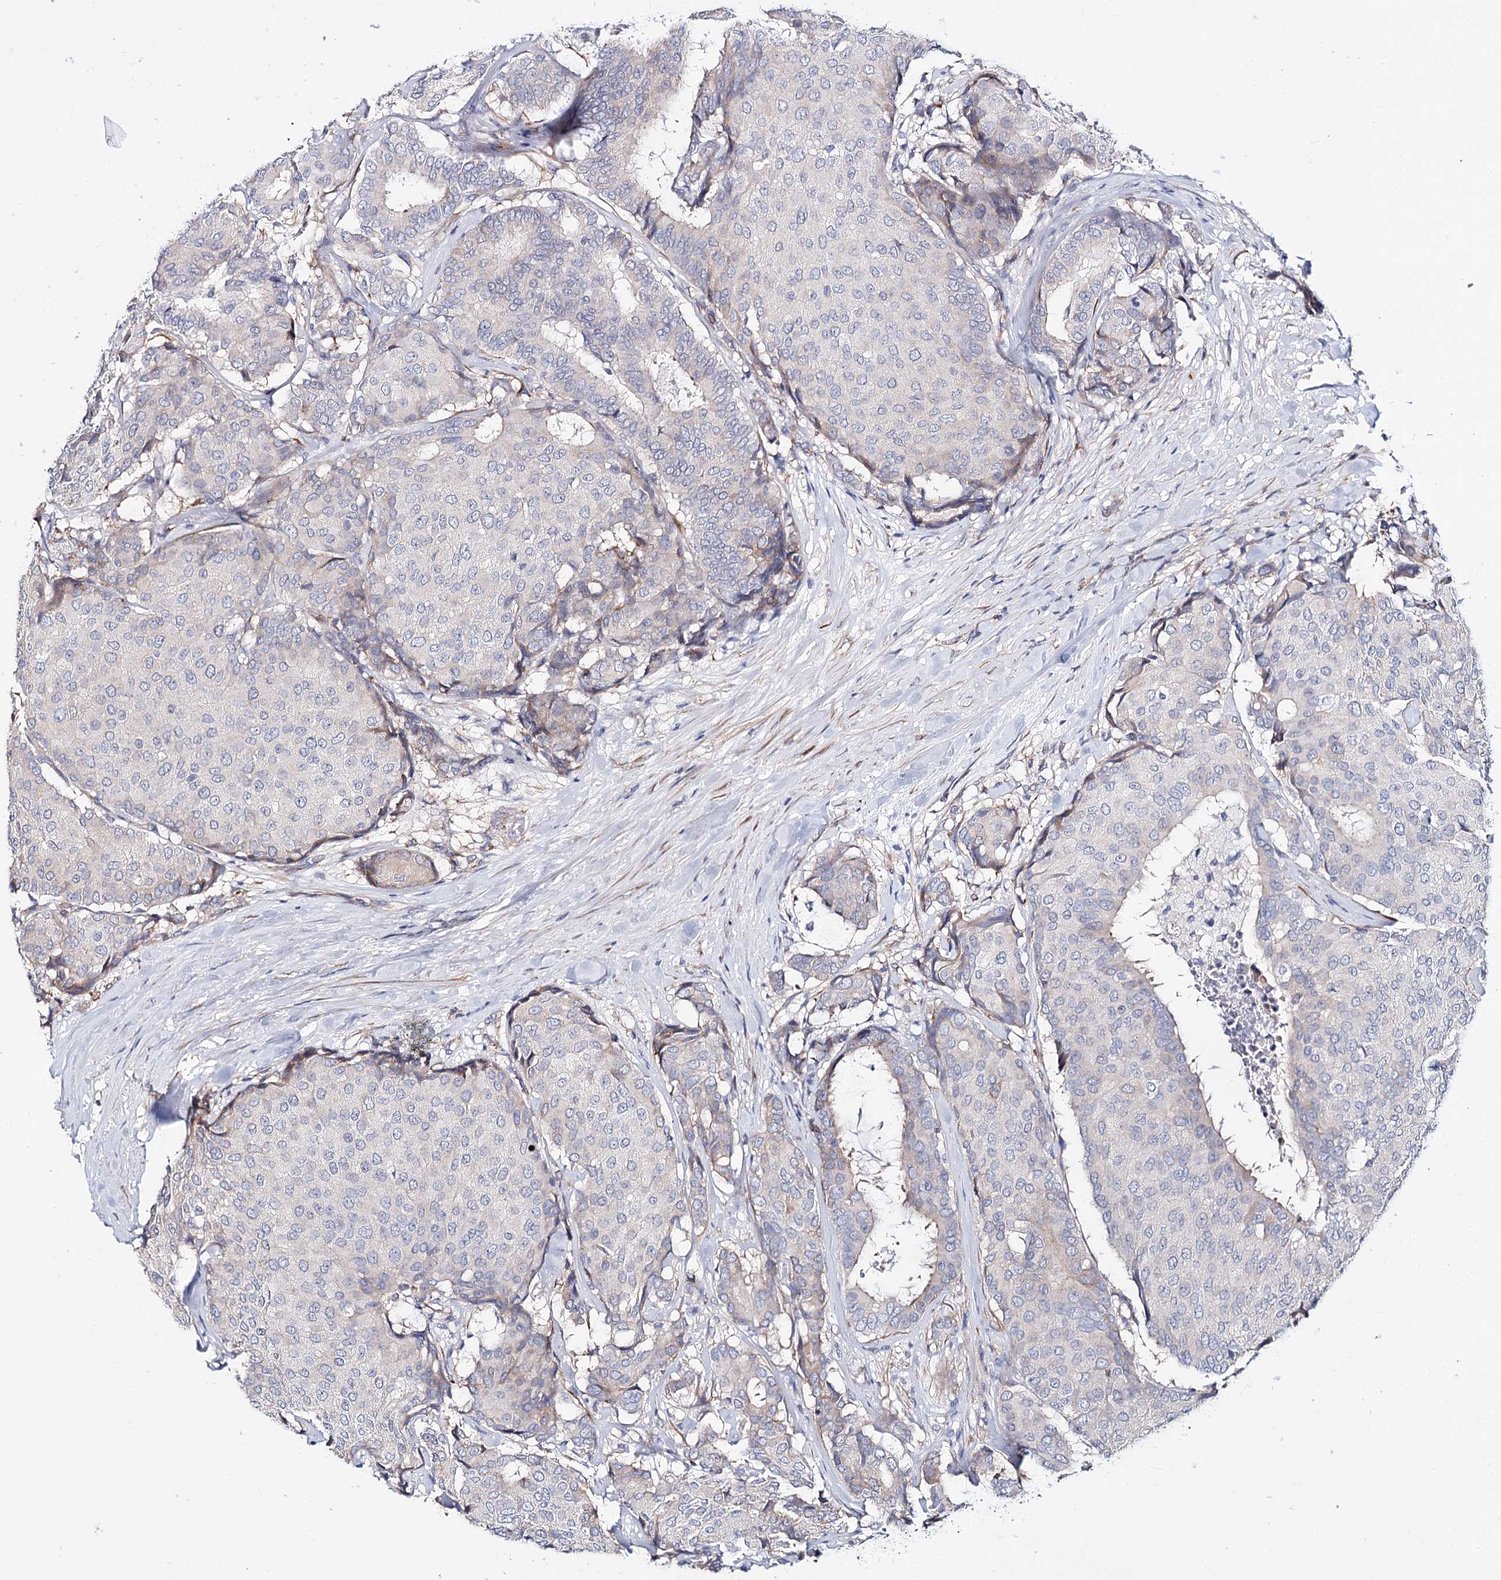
{"staining": {"intensity": "negative", "quantity": "none", "location": "none"}, "tissue": "breast cancer", "cell_type": "Tumor cells", "image_type": "cancer", "snomed": [{"axis": "morphology", "description": "Duct carcinoma"}, {"axis": "topography", "description": "Breast"}], "caption": "This is an immunohistochemistry photomicrograph of human breast cancer (infiltrating ductal carcinoma). There is no positivity in tumor cells.", "gene": "TEX12", "patient": {"sex": "female", "age": 75}}